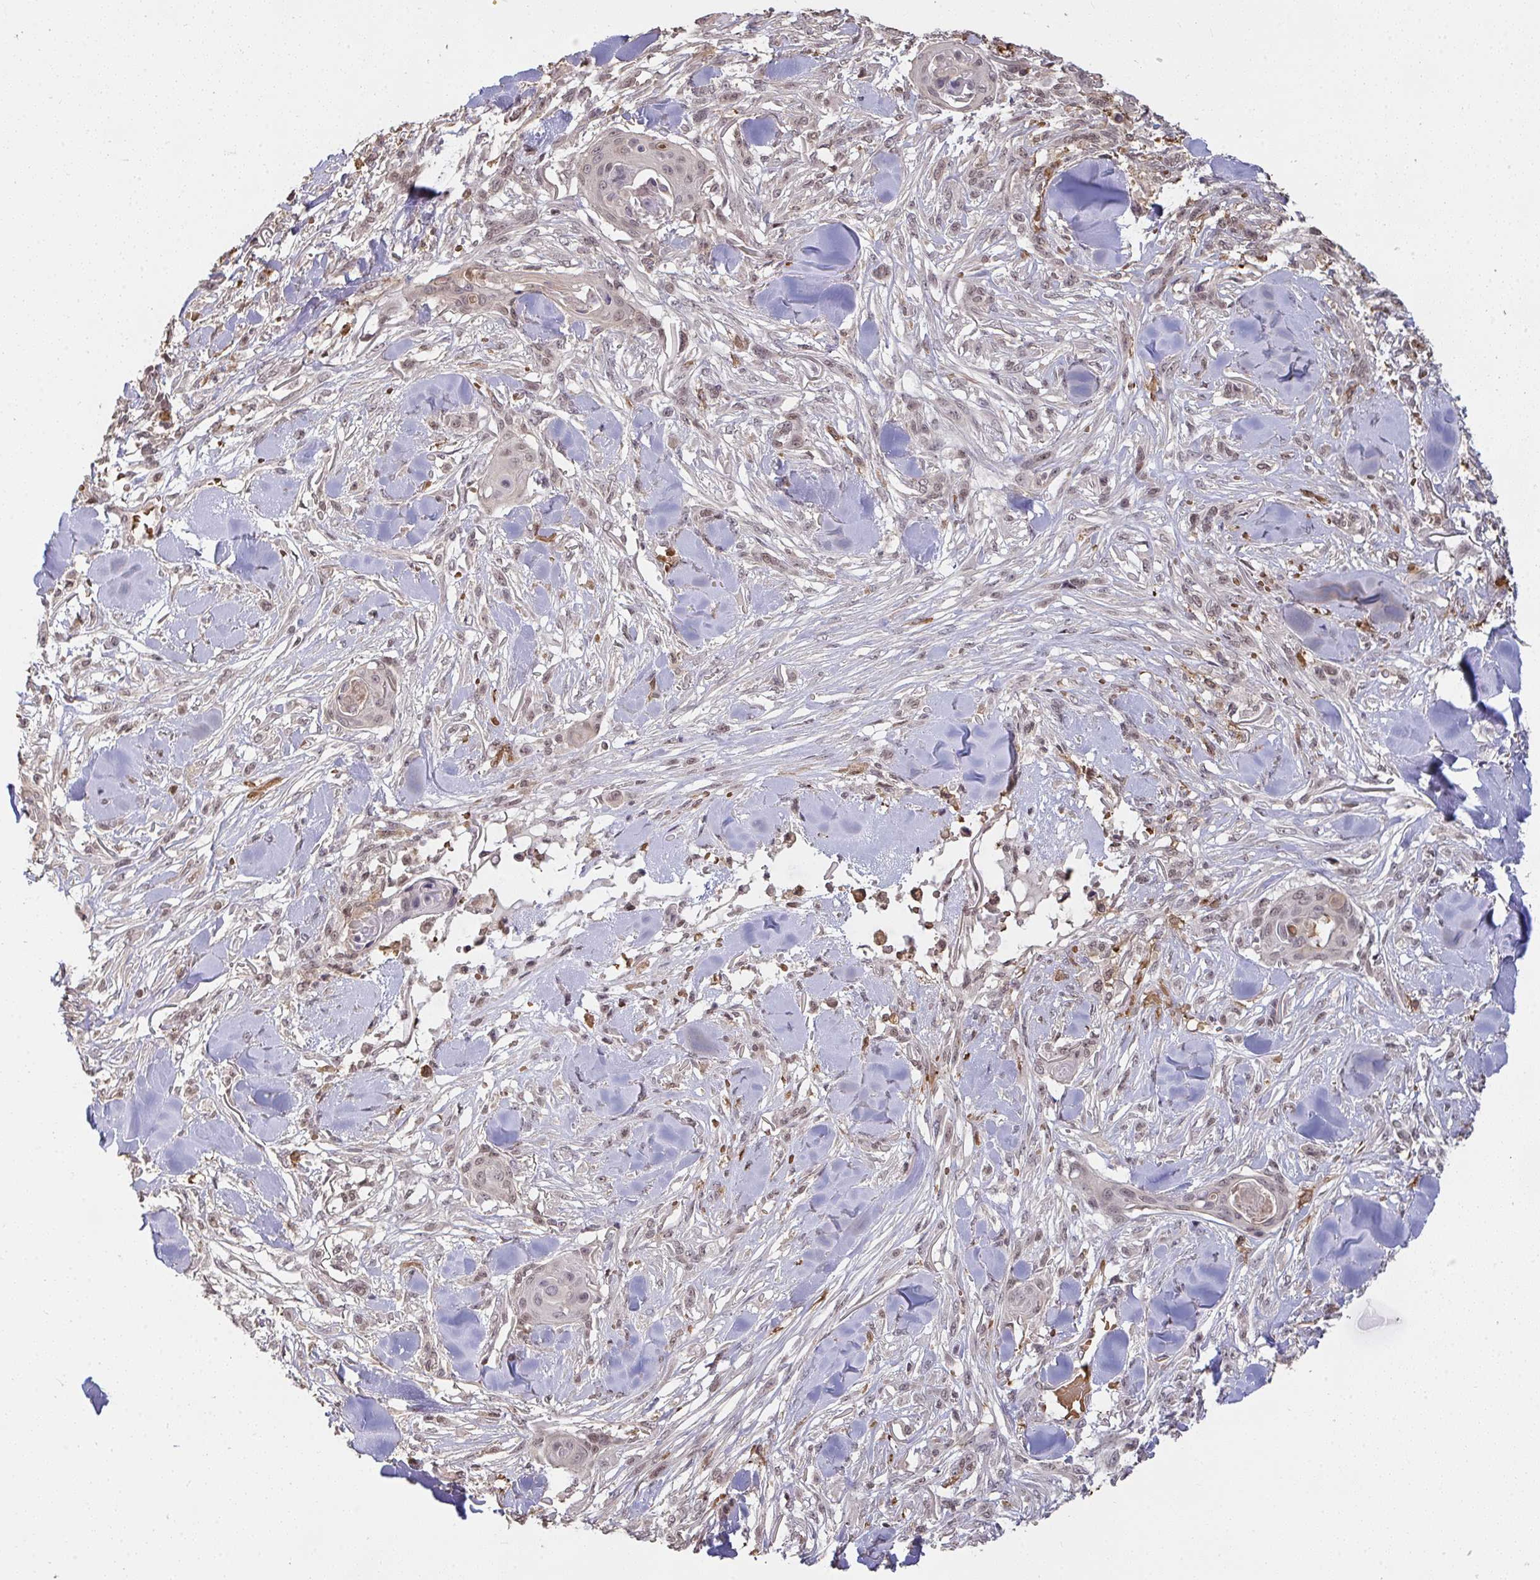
{"staining": {"intensity": "weak", "quantity": "25%-75%", "location": "nuclear"}, "tissue": "skin cancer", "cell_type": "Tumor cells", "image_type": "cancer", "snomed": [{"axis": "morphology", "description": "Squamous cell carcinoma, NOS"}, {"axis": "topography", "description": "Skin"}], "caption": "Protein staining exhibits weak nuclear positivity in about 25%-75% of tumor cells in skin cancer. Immunohistochemistry (ihc) stains the protein in brown and the nuclei are stained blue.", "gene": "SAP30", "patient": {"sex": "female", "age": 59}}